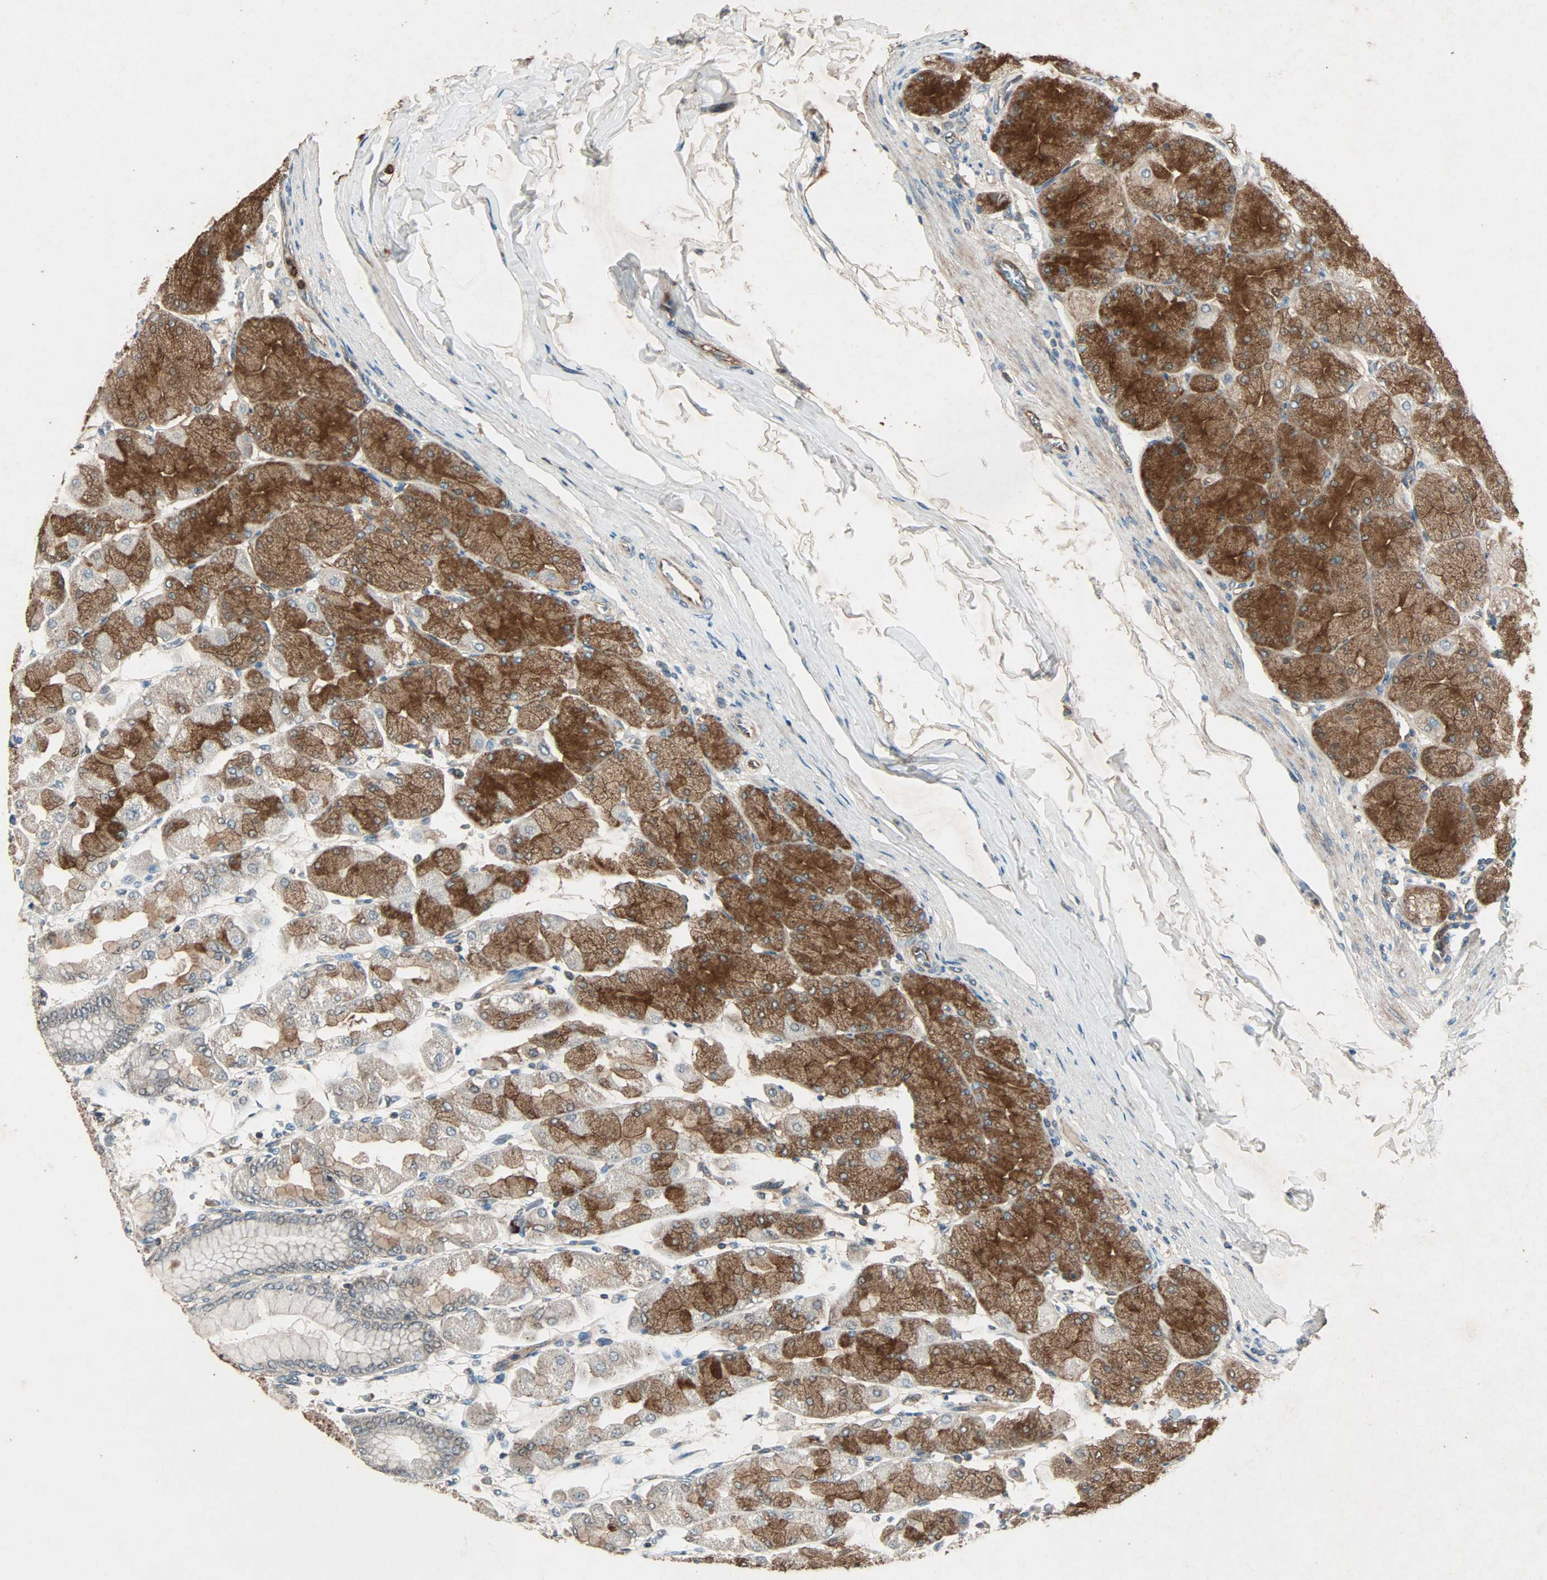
{"staining": {"intensity": "strong", "quantity": "25%-75%", "location": "cytoplasmic/membranous"}, "tissue": "stomach", "cell_type": "Glandular cells", "image_type": "normal", "snomed": [{"axis": "morphology", "description": "Normal tissue, NOS"}, {"axis": "topography", "description": "Stomach, upper"}], "caption": "High-magnification brightfield microscopy of normal stomach stained with DAB (brown) and counterstained with hematoxylin (blue). glandular cells exhibit strong cytoplasmic/membranous expression is identified in about25%-75% of cells.", "gene": "GCK", "patient": {"sex": "female", "age": 56}}